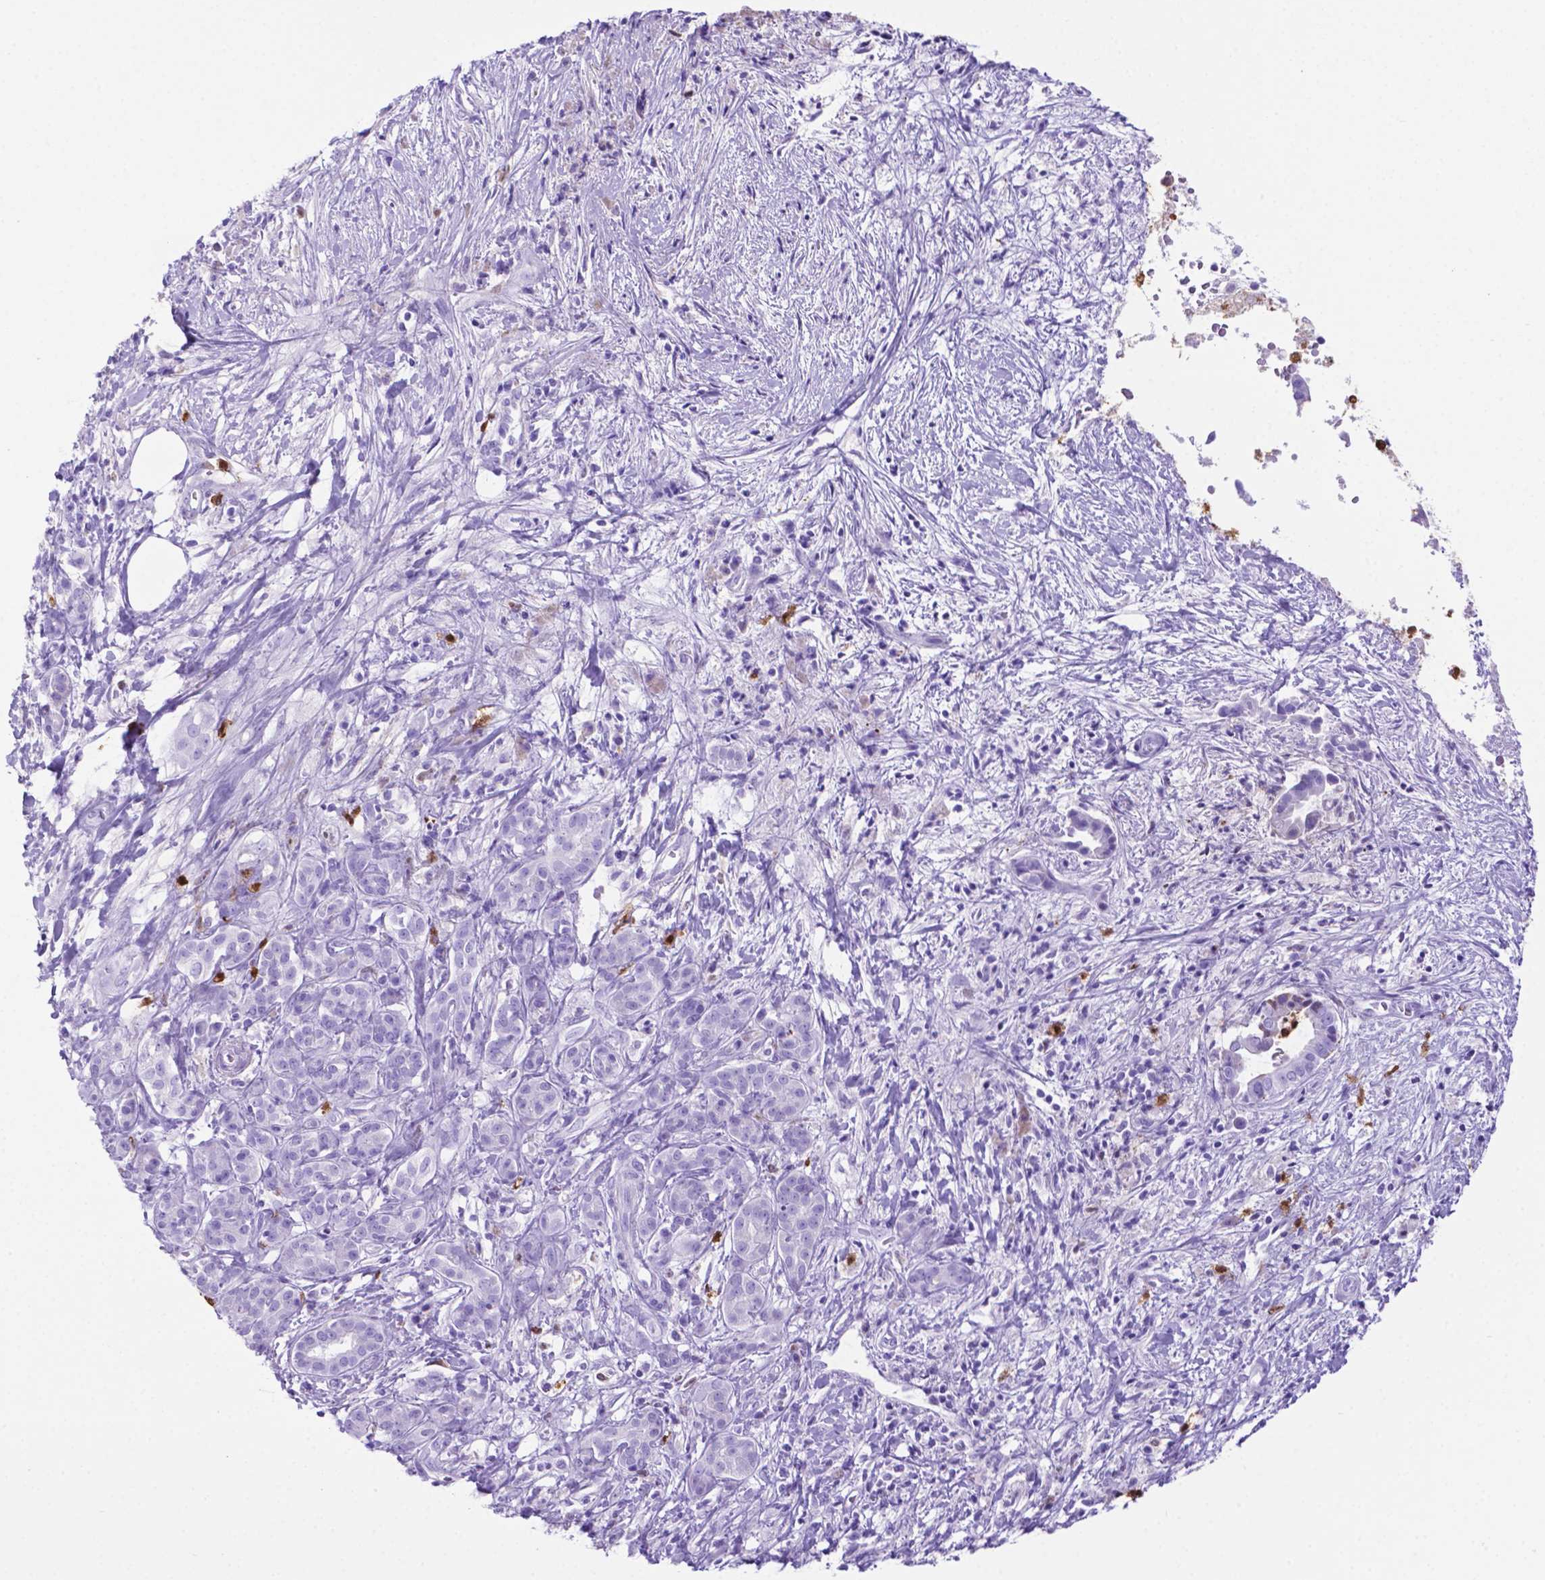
{"staining": {"intensity": "negative", "quantity": "none", "location": "none"}, "tissue": "pancreatic cancer", "cell_type": "Tumor cells", "image_type": "cancer", "snomed": [{"axis": "morphology", "description": "Adenocarcinoma, NOS"}, {"axis": "topography", "description": "Pancreas"}], "caption": "Immunohistochemistry histopathology image of neoplastic tissue: pancreatic cancer (adenocarcinoma) stained with DAB (3,3'-diaminobenzidine) exhibits no significant protein staining in tumor cells.", "gene": "LZTR1", "patient": {"sex": "male", "age": 61}}